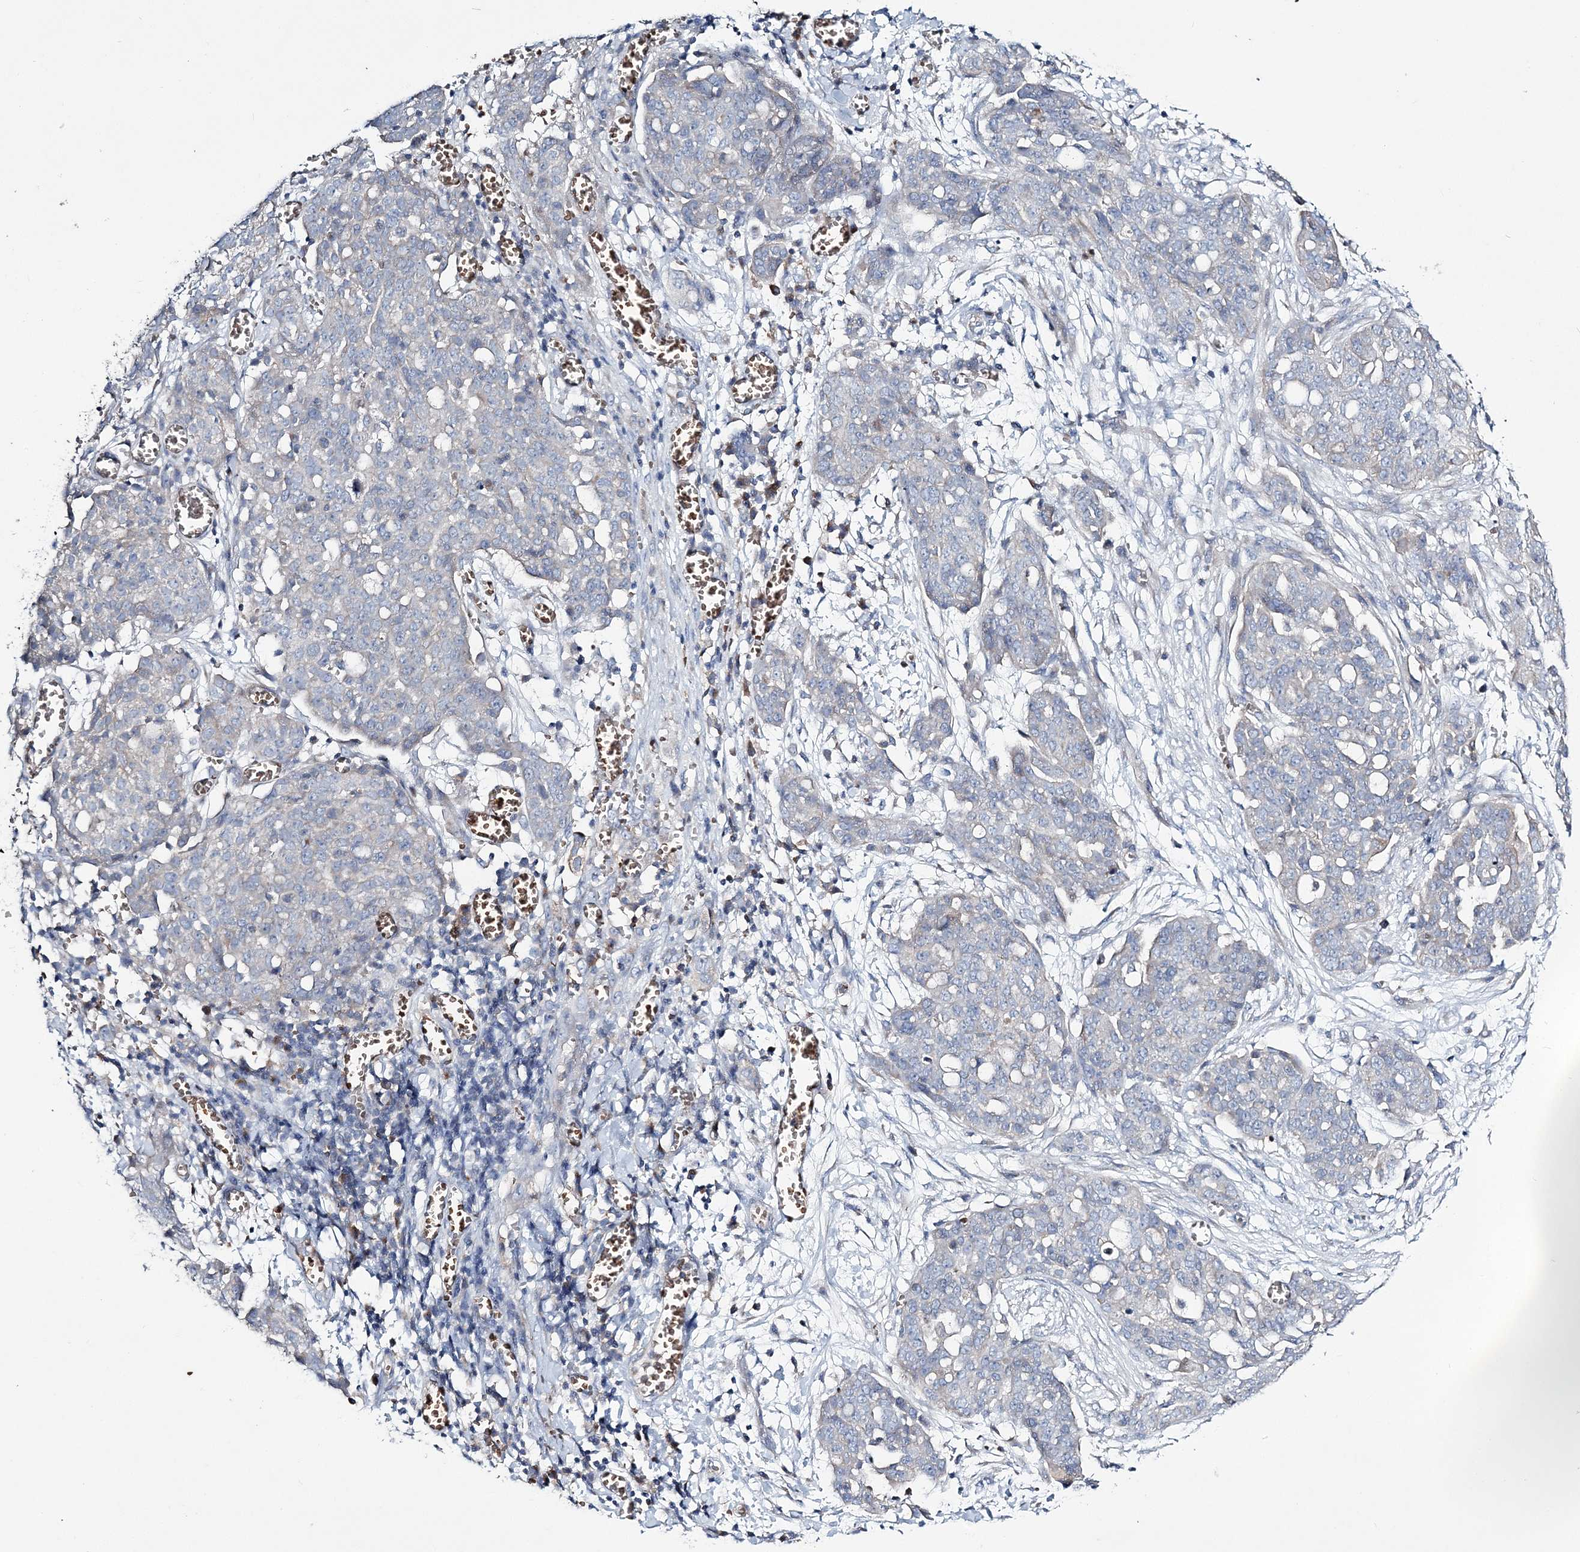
{"staining": {"intensity": "negative", "quantity": "none", "location": "none"}, "tissue": "ovarian cancer", "cell_type": "Tumor cells", "image_type": "cancer", "snomed": [{"axis": "morphology", "description": "Cystadenocarcinoma, serous, NOS"}, {"axis": "topography", "description": "Soft tissue"}, {"axis": "topography", "description": "Ovary"}], "caption": "Tumor cells are negative for brown protein staining in serous cystadenocarcinoma (ovarian). (DAB immunohistochemistry (IHC) visualized using brightfield microscopy, high magnification).", "gene": "ATP11B", "patient": {"sex": "female", "age": 57}}